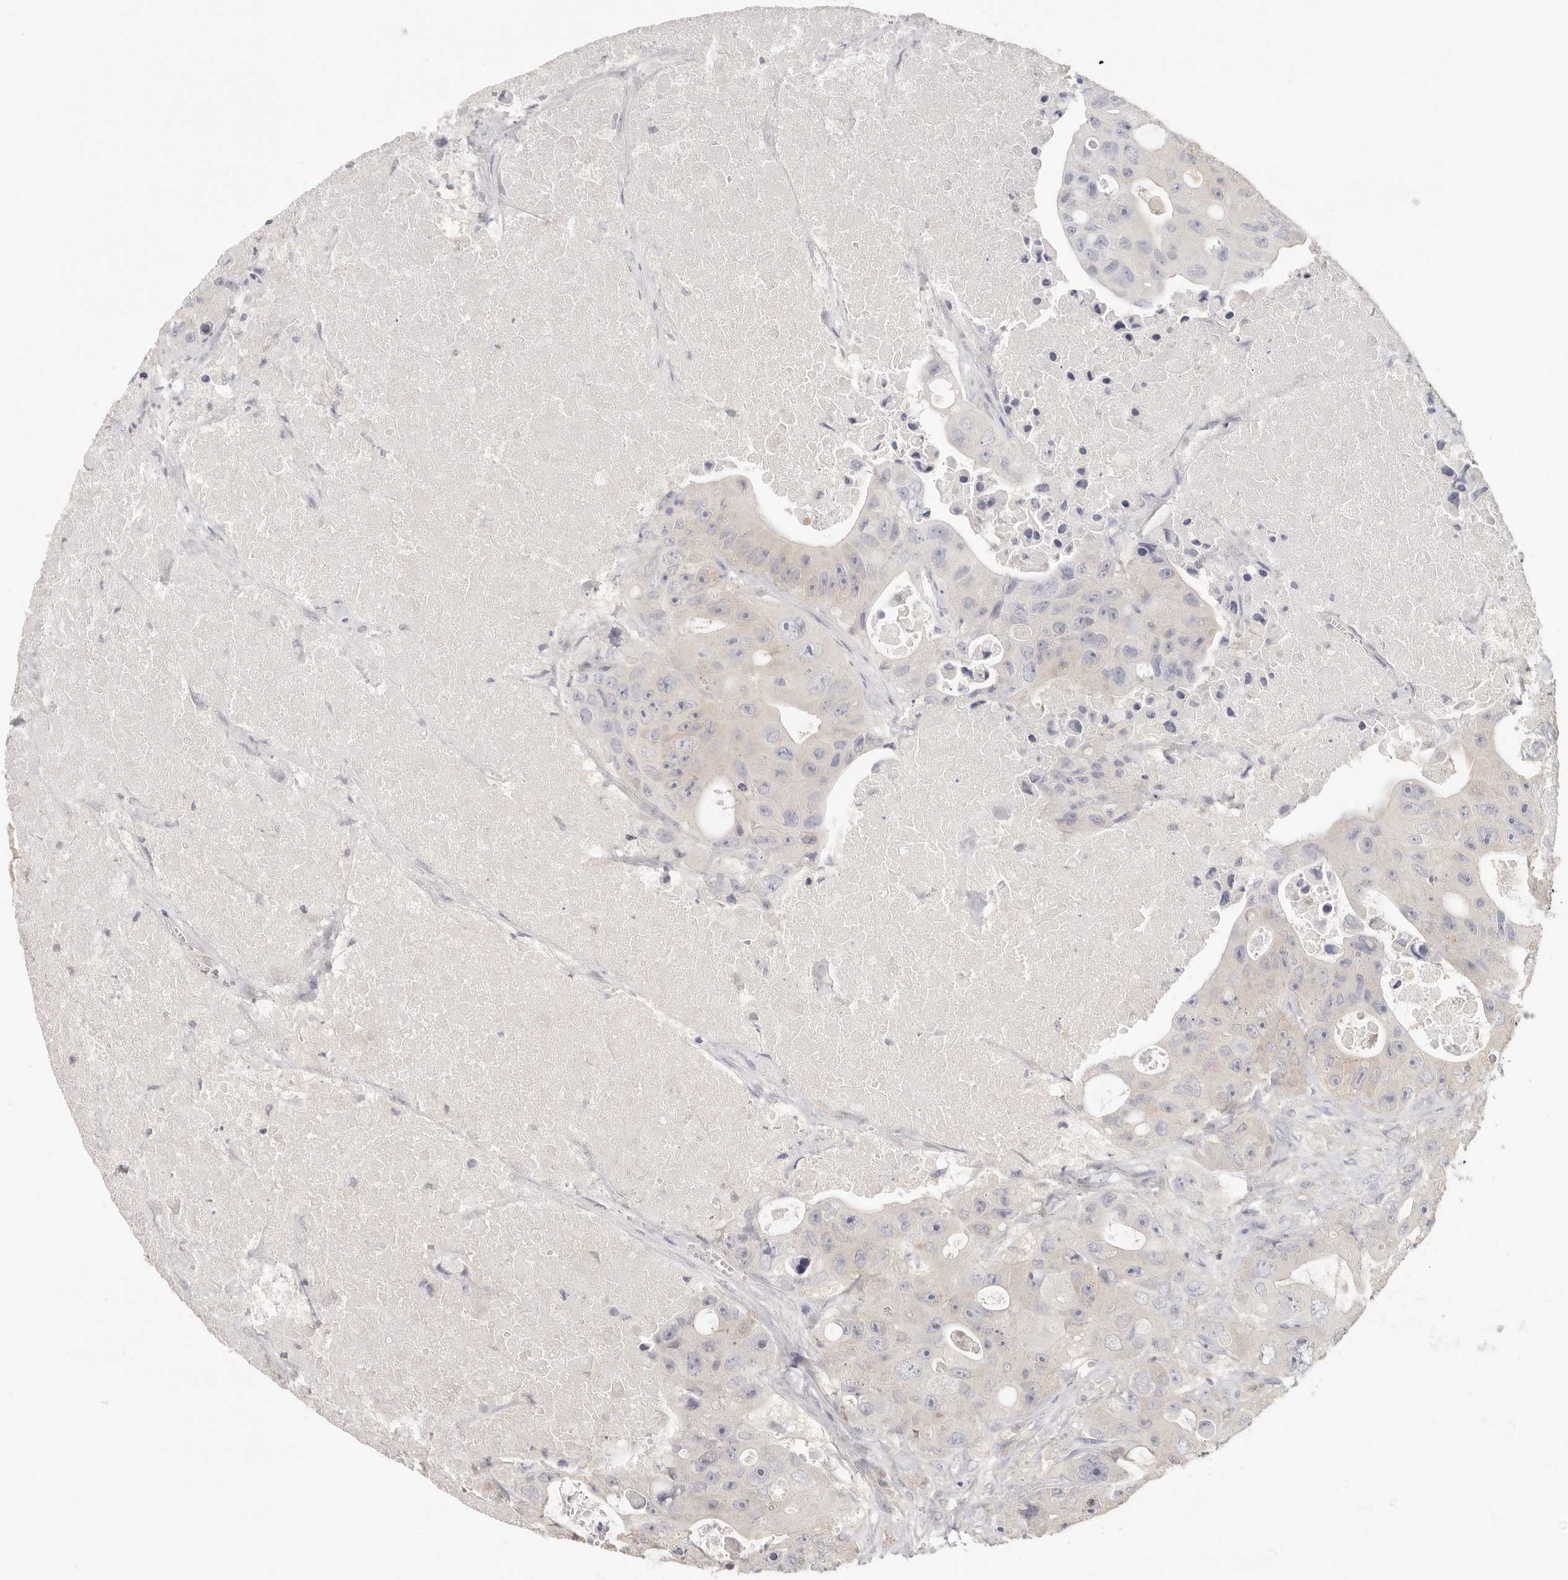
{"staining": {"intensity": "negative", "quantity": "none", "location": "none"}, "tissue": "colorectal cancer", "cell_type": "Tumor cells", "image_type": "cancer", "snomed": [{"axis": "morphology", "description": "Adenocarcinoma, NOS"}, {"axis": "topography", "description": "Colon"}], "caption": "Immunohistochemical staining of human colorectal cancer (adenocarcinoma) reveals no significant expression in tumor cells.", "gene": "CSK", "patient": {"sex": "female", "age": 46}}